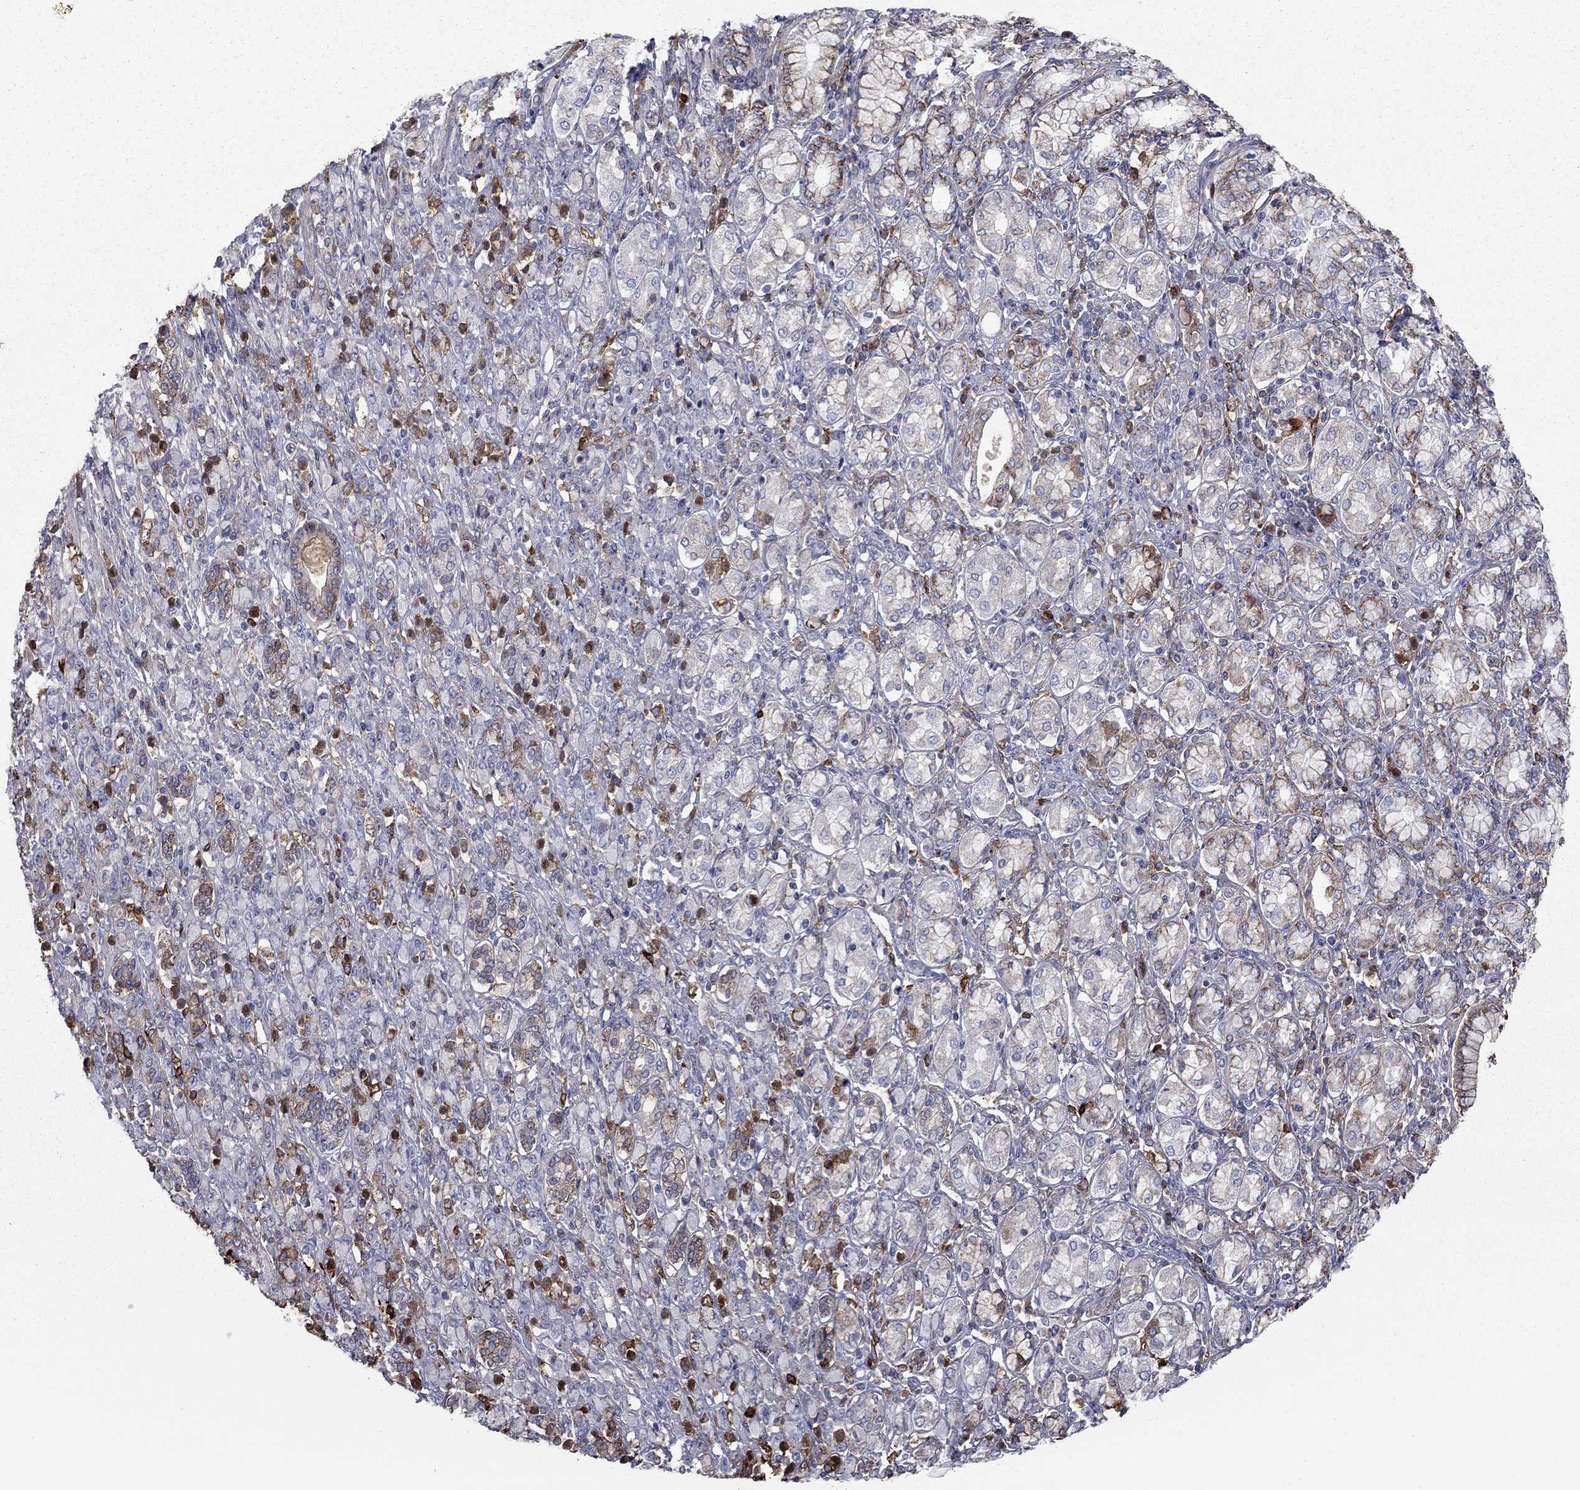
{"staining": {"intensity": "moderate", "quantity": "25%-75%", "location": "cytoplasmic/membranous"}, "tissue": "stomach cancer", "cell_type": "Tumor cells", "image_type": "cancer", "snomed": [{"axis": "morphology", "description": "Normal tissue, NOS"}, {"axis": "morphology", "description": "Adenocarcinoma, NOS"}, {"axis": "topography", "description": "Stomach"}], "caption": "This is an image of immunohistochemistry (IHC) staining of stomach adenocarcinoma, which shows moderate positivity in the cytoplasmic/membranous of tumor cells.", "gene": "HPX", "patient": {"sex": "female", "age": 79}}